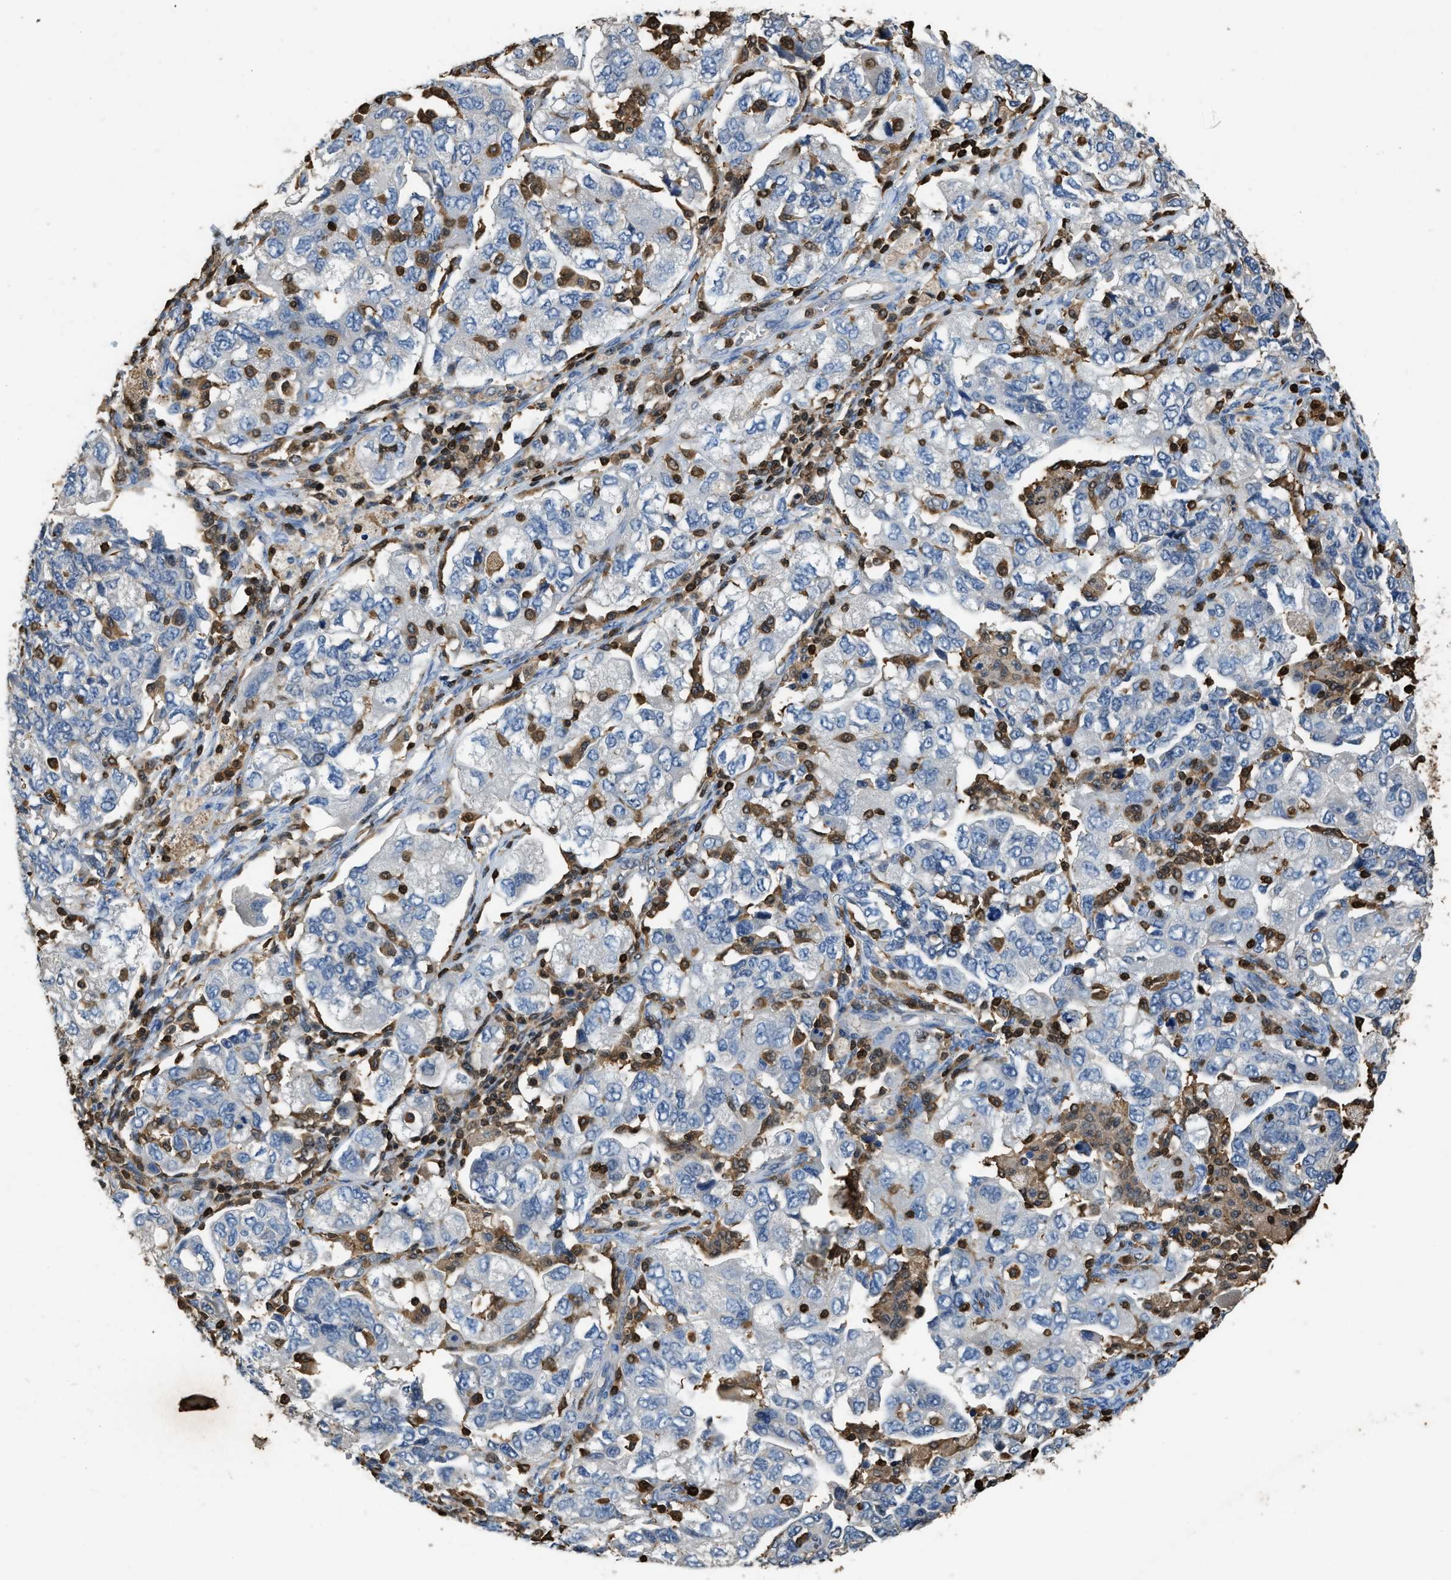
{"staining": {"intensity": "negative", "quantity": "none", "location": "none"}, "tissue": "ovarian cancer", "cell_type": "Tumor cells", "image_type": "cancer", "snomed": [{"axis": "morphology", "description": "Carcinoma, NOS"}, {"axis": "morphology", "description": "Cystadenocarcinoma, serous, NOS"}, {"axis": "topography", "description": "Ovary"}], "caption": "A micrograph of human ovarian serous cystadenocarcinoma is negative for staining in tumor cells. The staining is performed using DAB brown chromogen with nuclei counter-stained in using hematoxylin.", "gene": "ARHGDIB", "patient": {"sex": "female", "age": 69}}